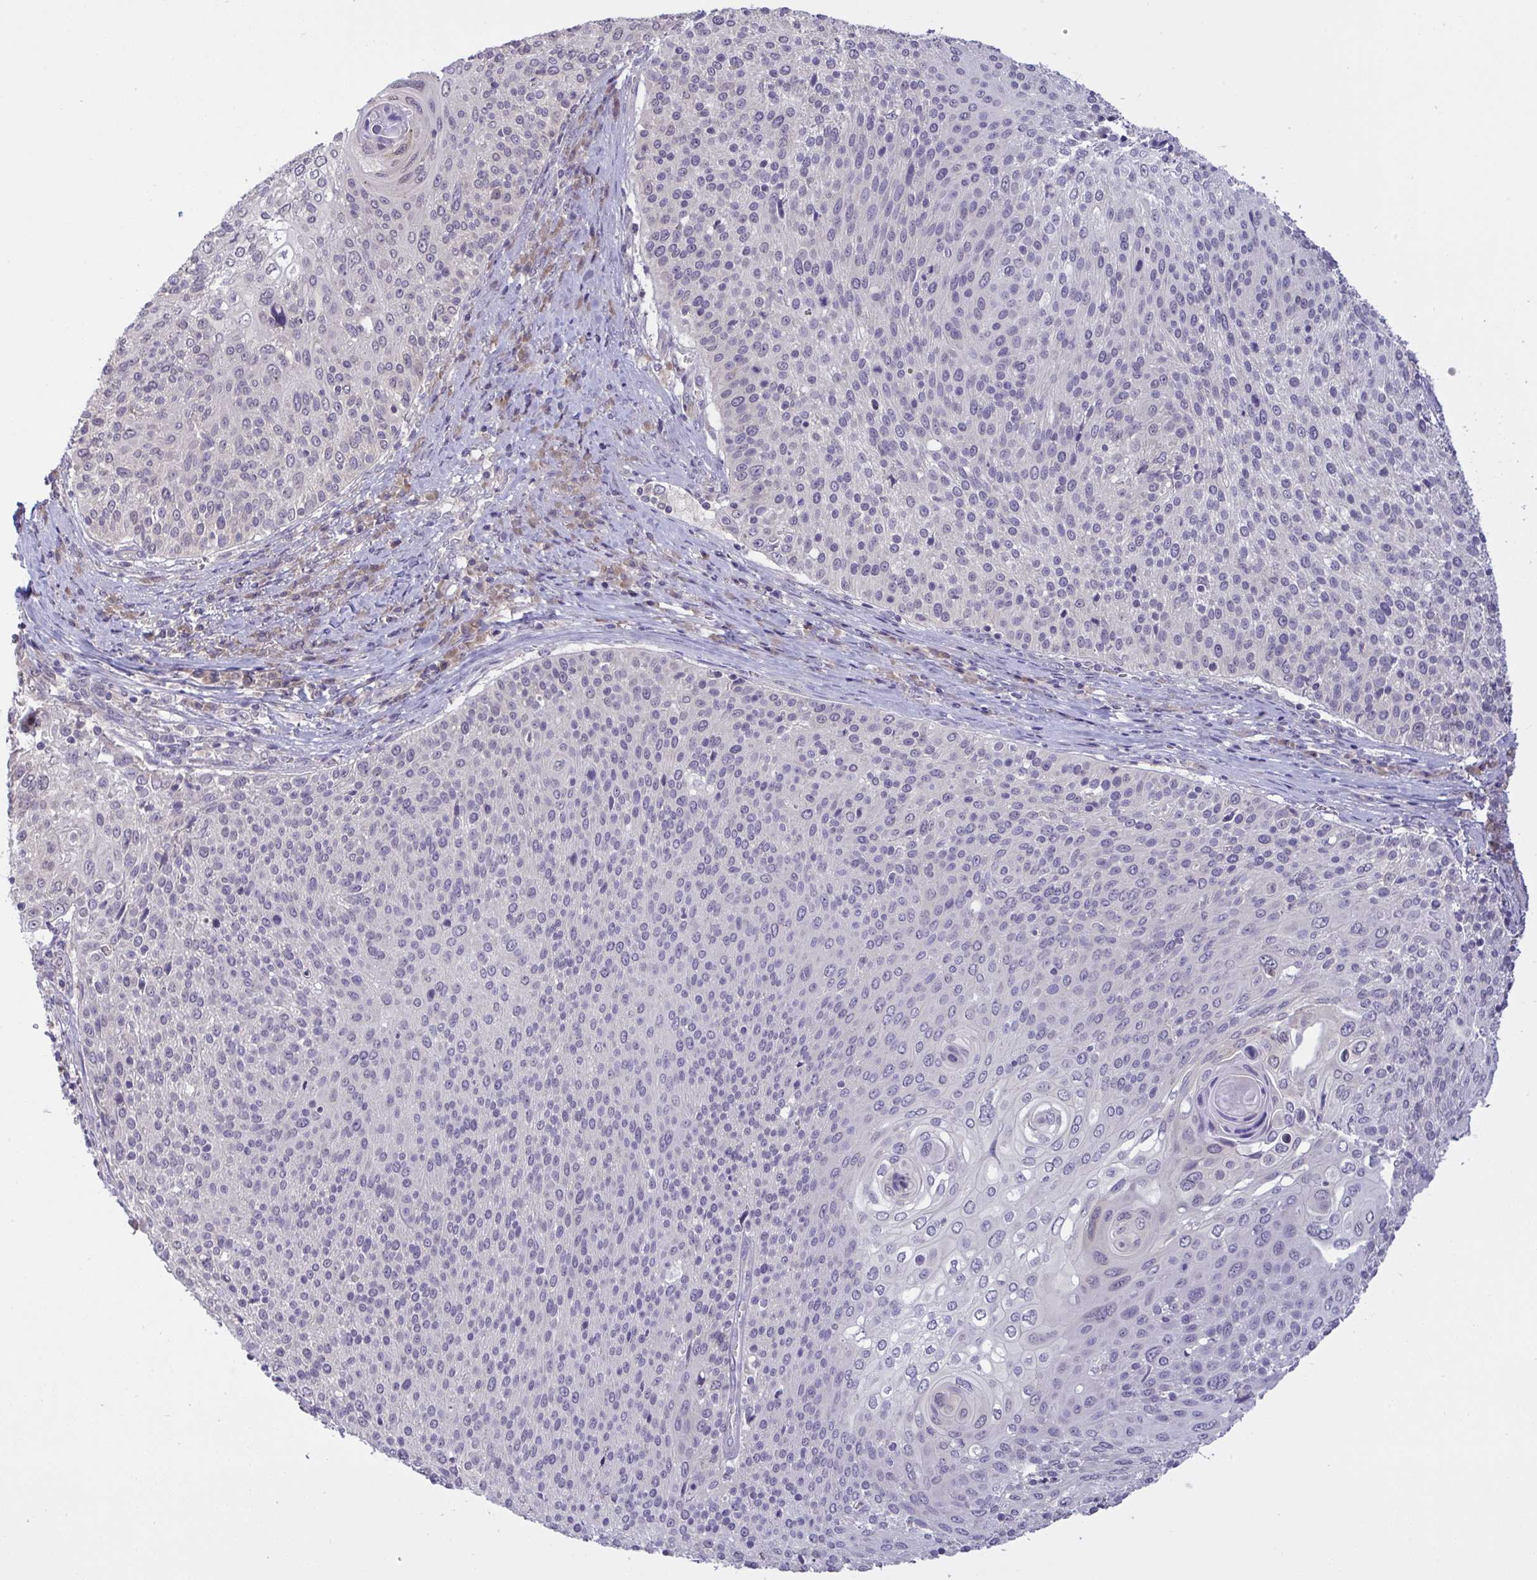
{"staining": {"intensity": "negative", "quantity": "none", "location": "none"}, "tissue": "cervical cancer", "cell_type": "Tumor cells", "image_type": "cancer", "snomed": [{"axis": "morphology", "description": "Squamous cell carcinoma, NOS"}, {"axis": "topography", "description": "Cervix"}], "caption": "Tumor cells are negative for brown protein staining in cervical cancer (squamous cell carcinoma).", "gene": "TMEM41A", "patient": {"sex": "female", "age": 31}}